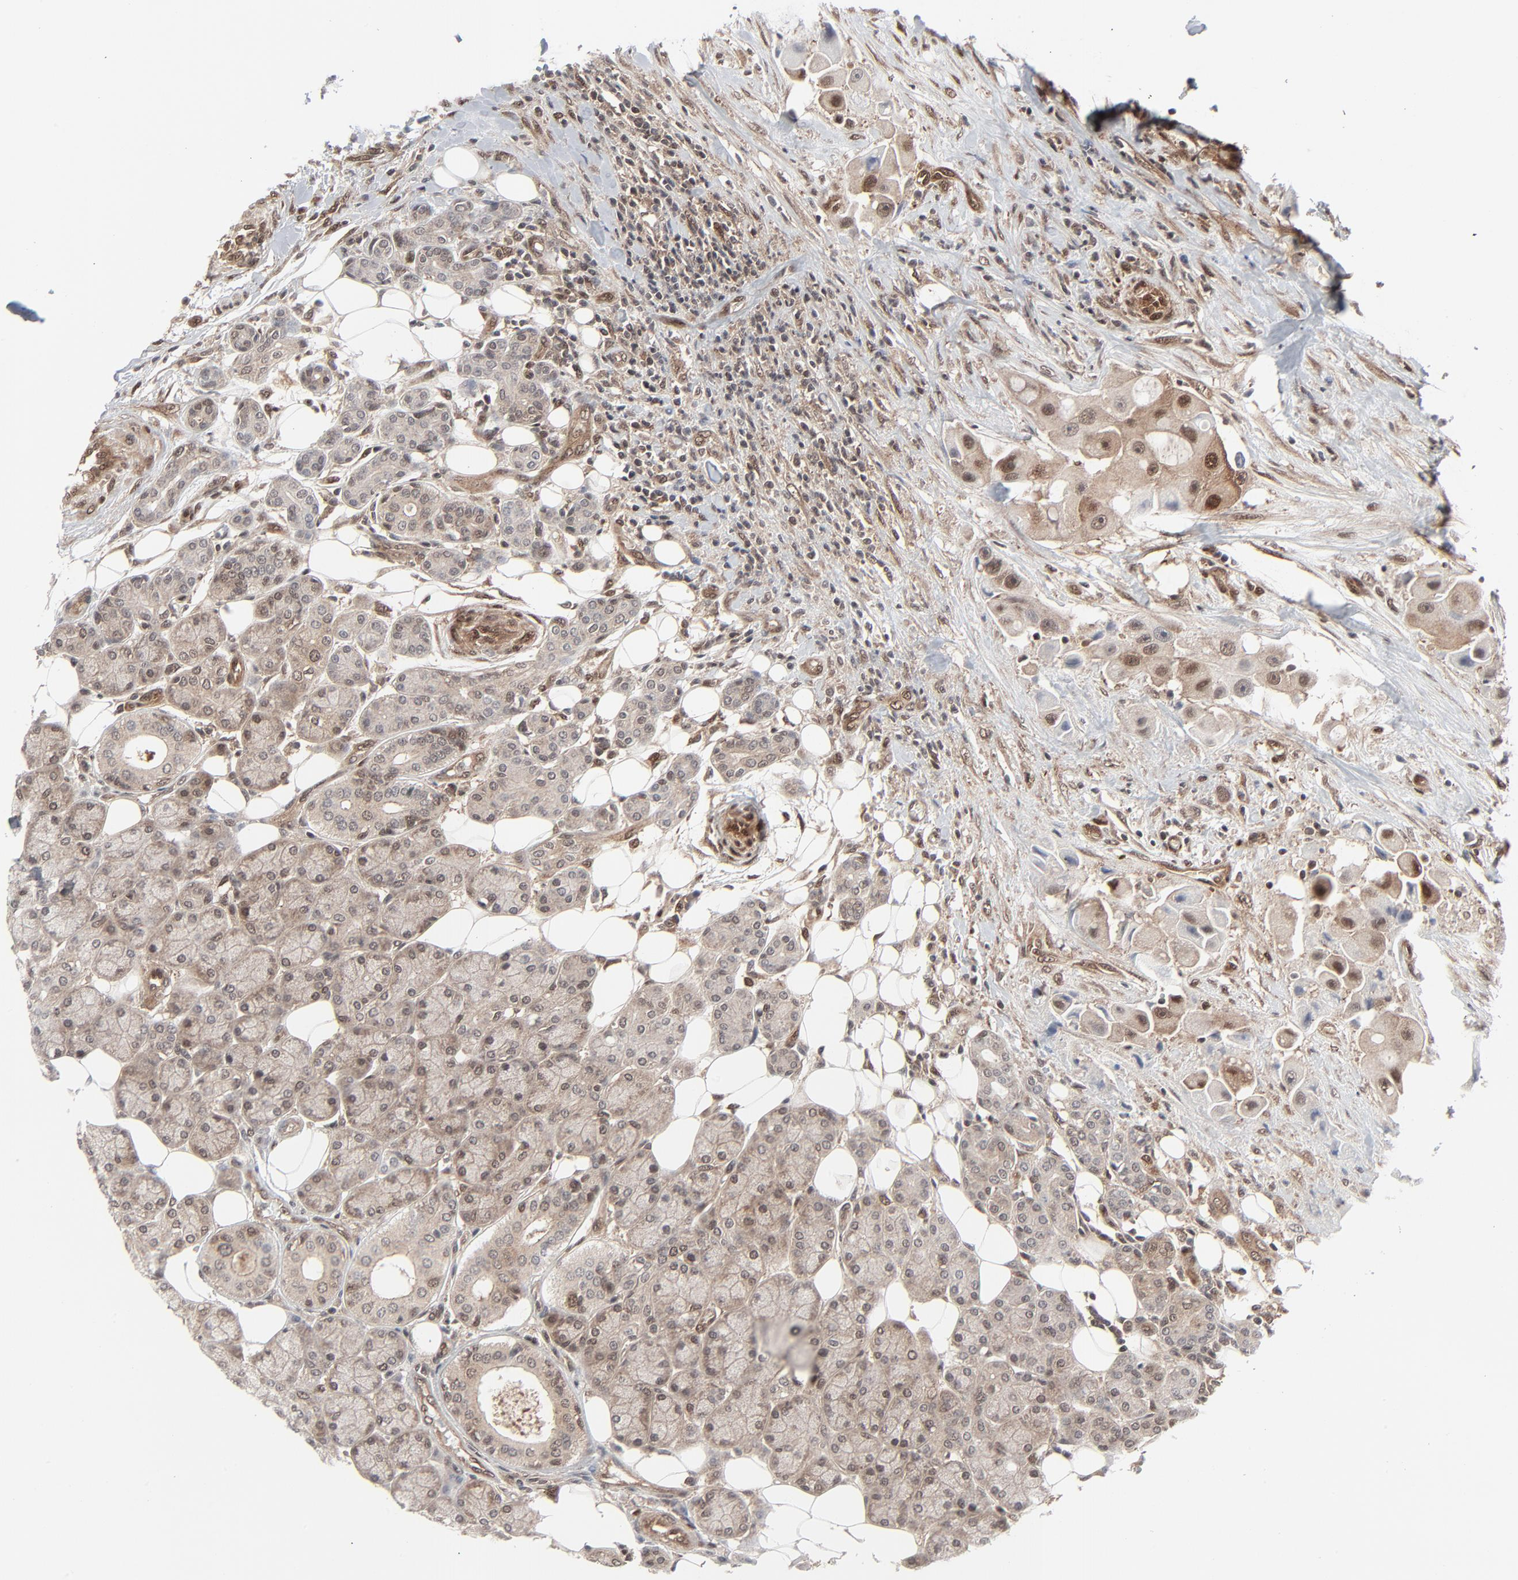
{"staining": {"intensity": "moderate", "quantity": "25%-75%", "location": "cytoplasmic/membranous,nuclear"}, "tissue": "head and neck cancer", "cell_type": "Tumor cells", "image_type": "cancer", "snomed": [{"axis": "morphology", "description": "Normal tissue, NOS"}, {"axis": "morphology", "description": "Adenocarcinoma, NOS"}, {"axis": "topography", "description": "Salivary gland"}, {"axis": "topography", "description": "Head-Neck"}], "caption": "Brown immunohistochemical staining in adenocarcinoma (head and neck) displays moderate cytoplasmic/membranous and nuclear expression in approximately 25%-75% of tumor cells.", "gene": "AKT1", "patient": {"sex": "male", "age": 80}}